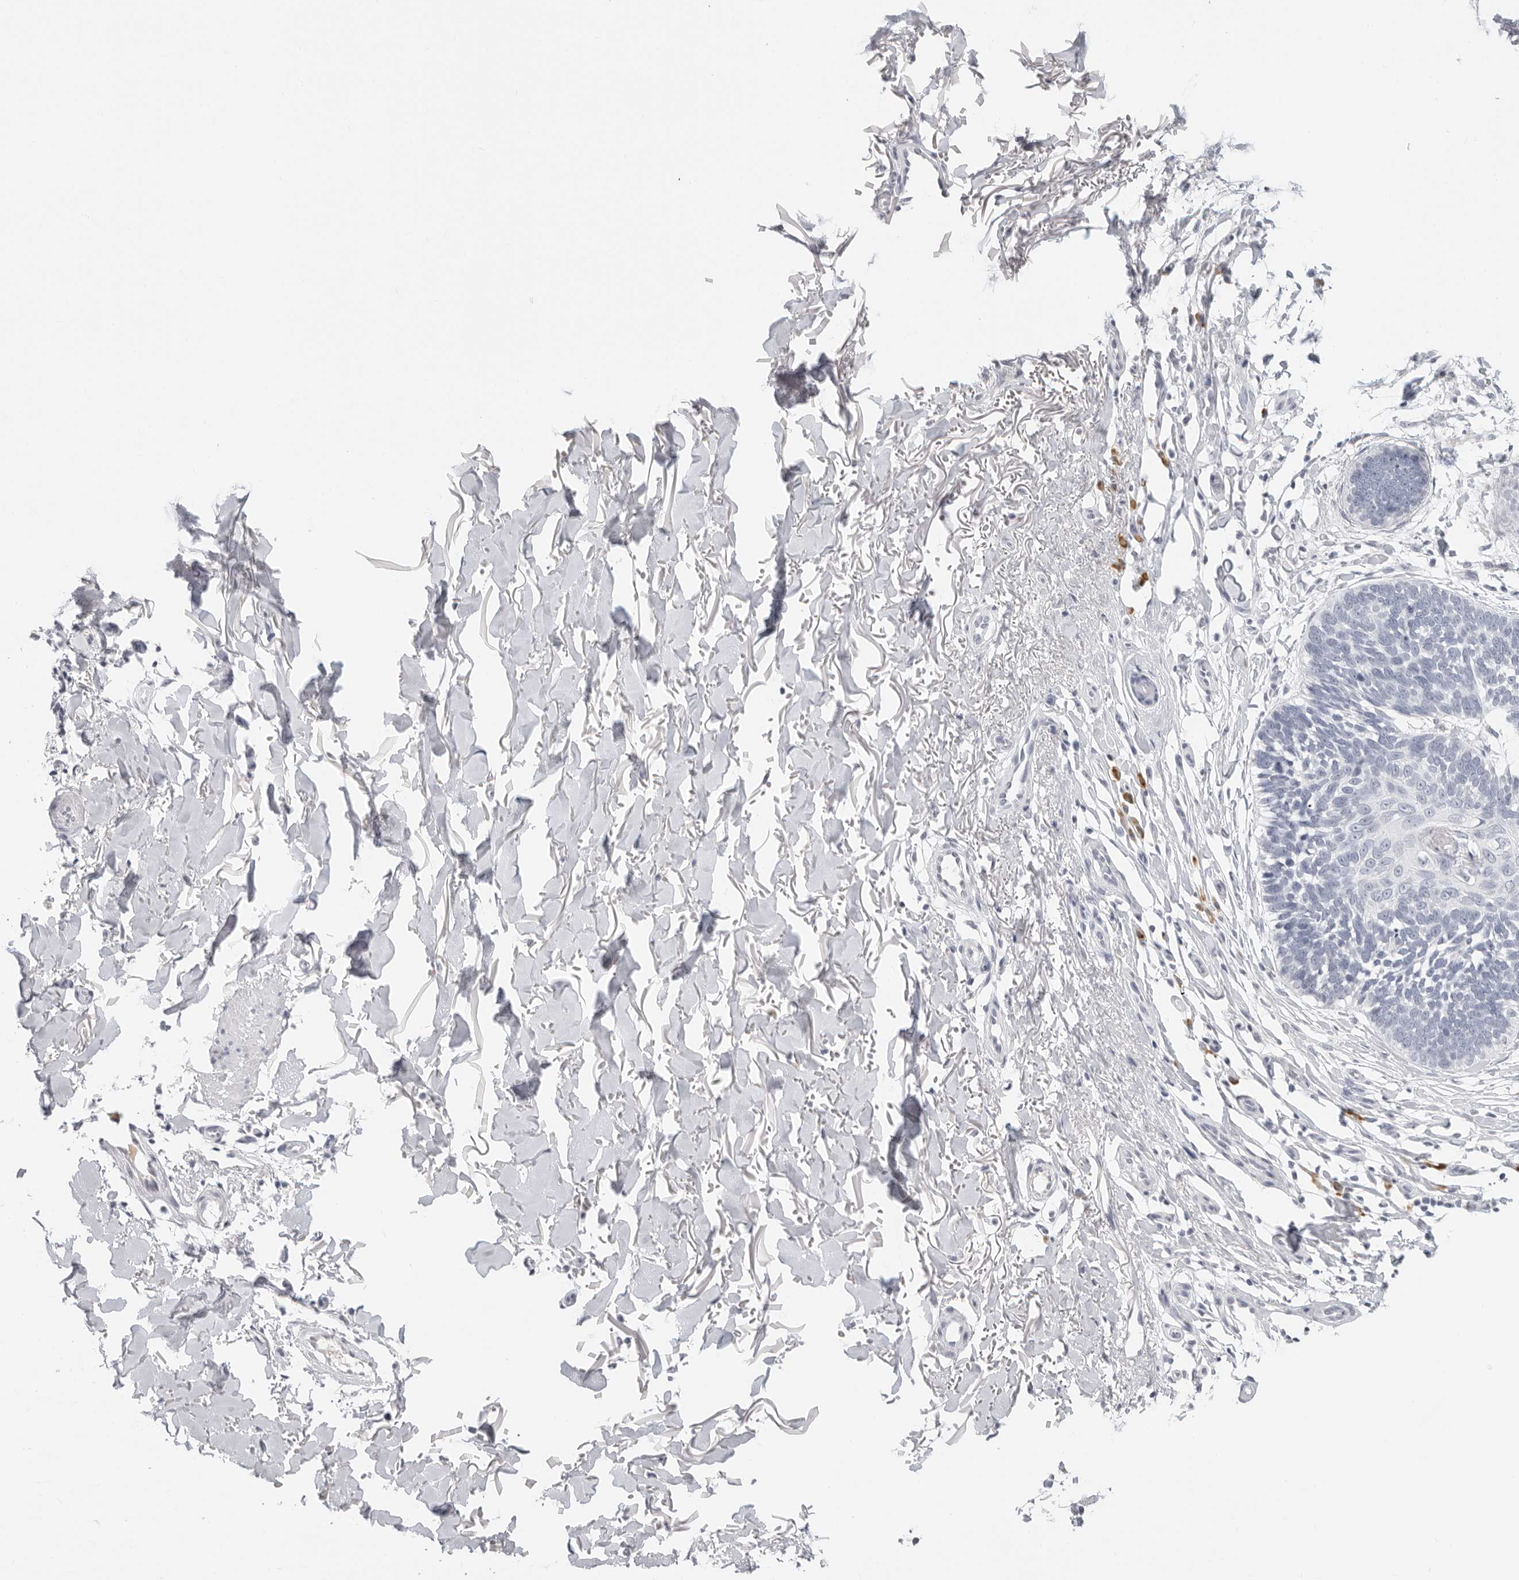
{"staining": {"intensity": "negative", "quantity": "none", "location": "none"}, "tissue": "skin cancer", "cell_type": "Tumor cells", "image_type": "cancer", "snomed": [{"axis": "morphology", "description": "Normal tissue, NOS"}, {"axis": "morphology", "description": "Basal cell carcinoma"}, {"axis": "topography", "description": "Skin"}], "caption": "Skin cancer stained for a protein using IHC demonstrates no staining tumor cells.", "gene": "EDN2", "patient": {"sex": "male", "age": 77}}